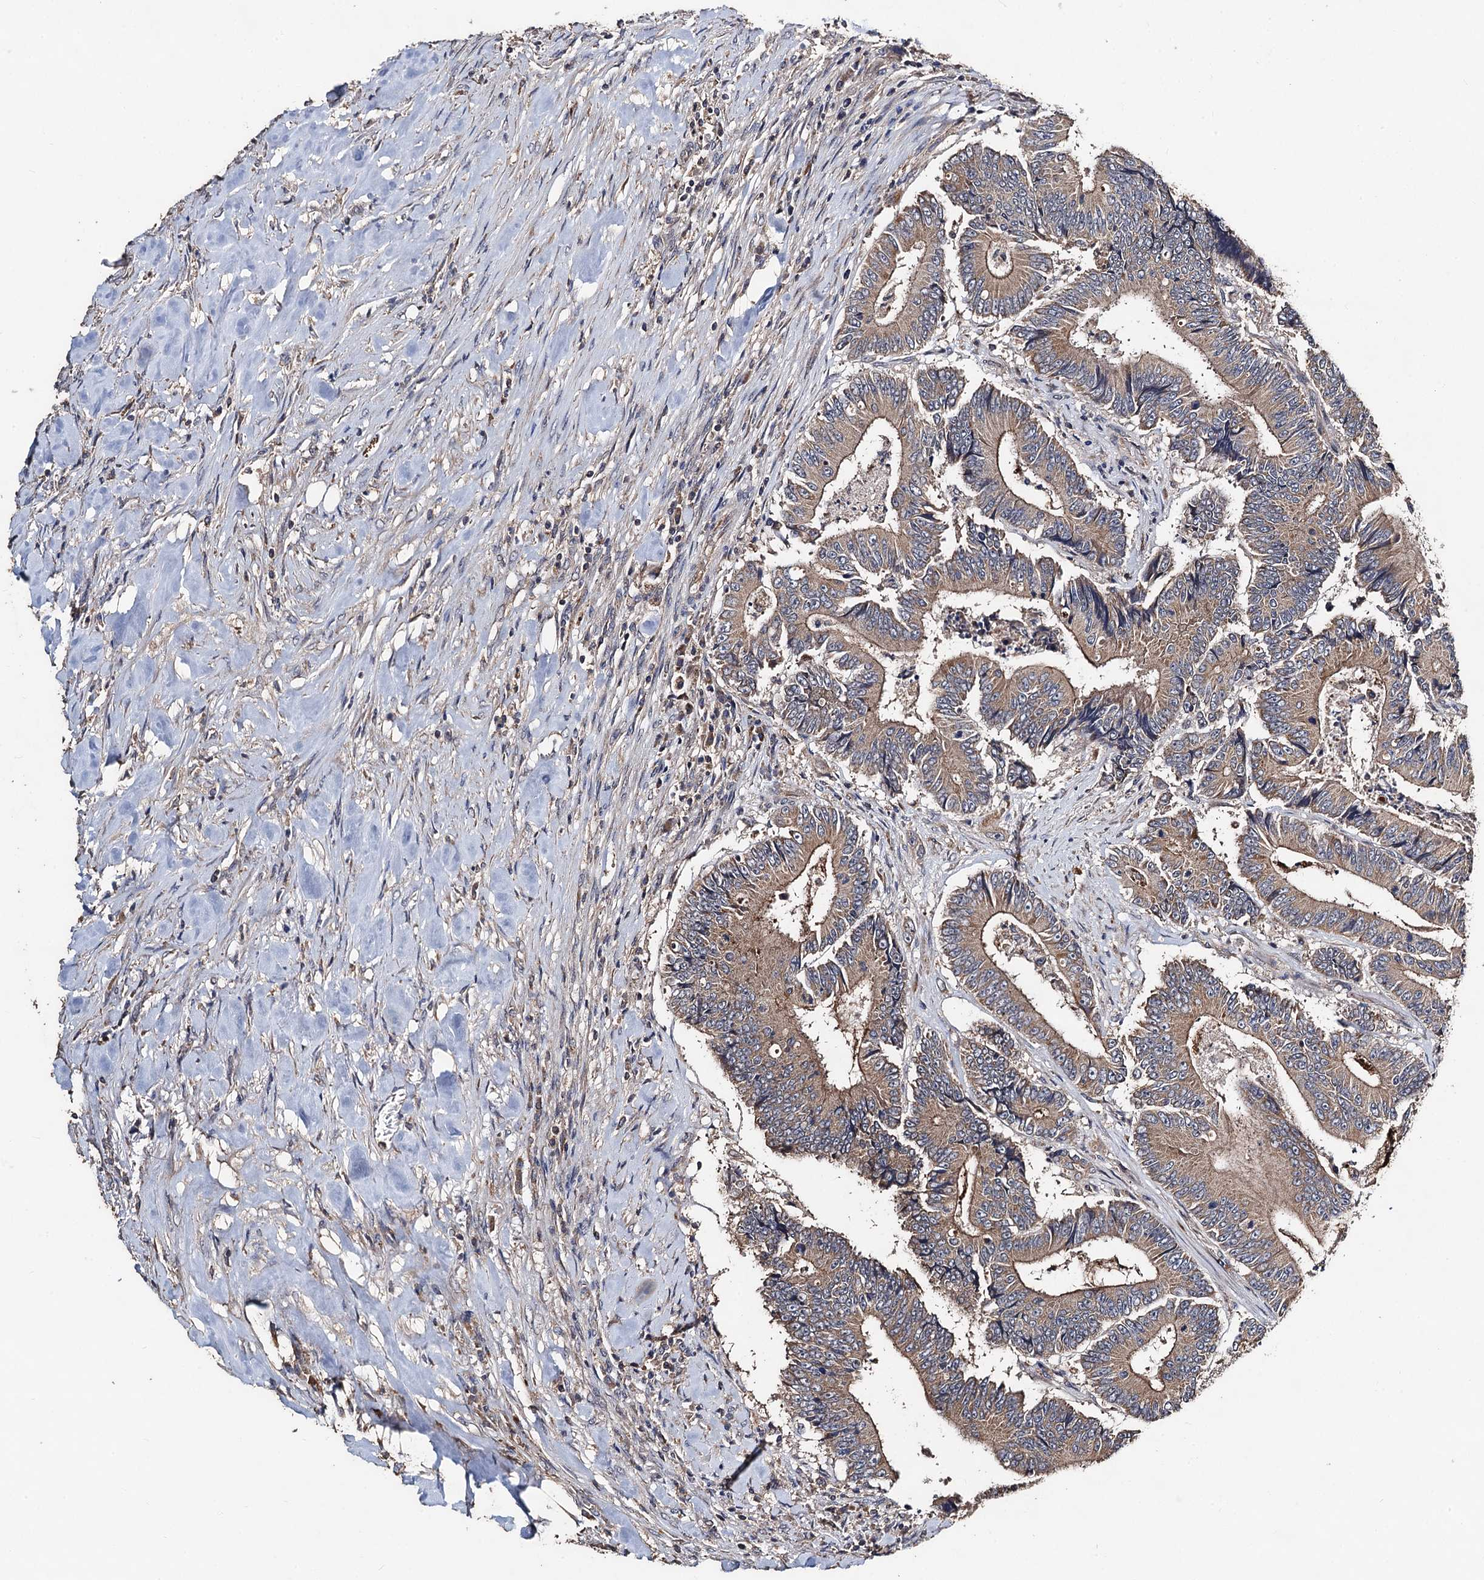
{"staining": {"intensity": "weak", "quantity": ">75%", "location": "cytoplasmic/membranous"}, "tissue": "colorectal cancer", "cell_type": "Tumor cells", "image_type": "cancer", "snomed": [{"axis": "morphology", "description": "Adenocarcinoma, NOS"}, {"axis": "topography", "description": "Colon"}], "caption": "Immunohistochemistry image of human adenocarcinoma (colorectal) stained for a protein (brown), which exhibits low levels of weak cytoplasmic/membranous expression in approximately >75% of tumor cells.", "gene": "PPTC7", "patient": {"sex": "male", "age": 83}}